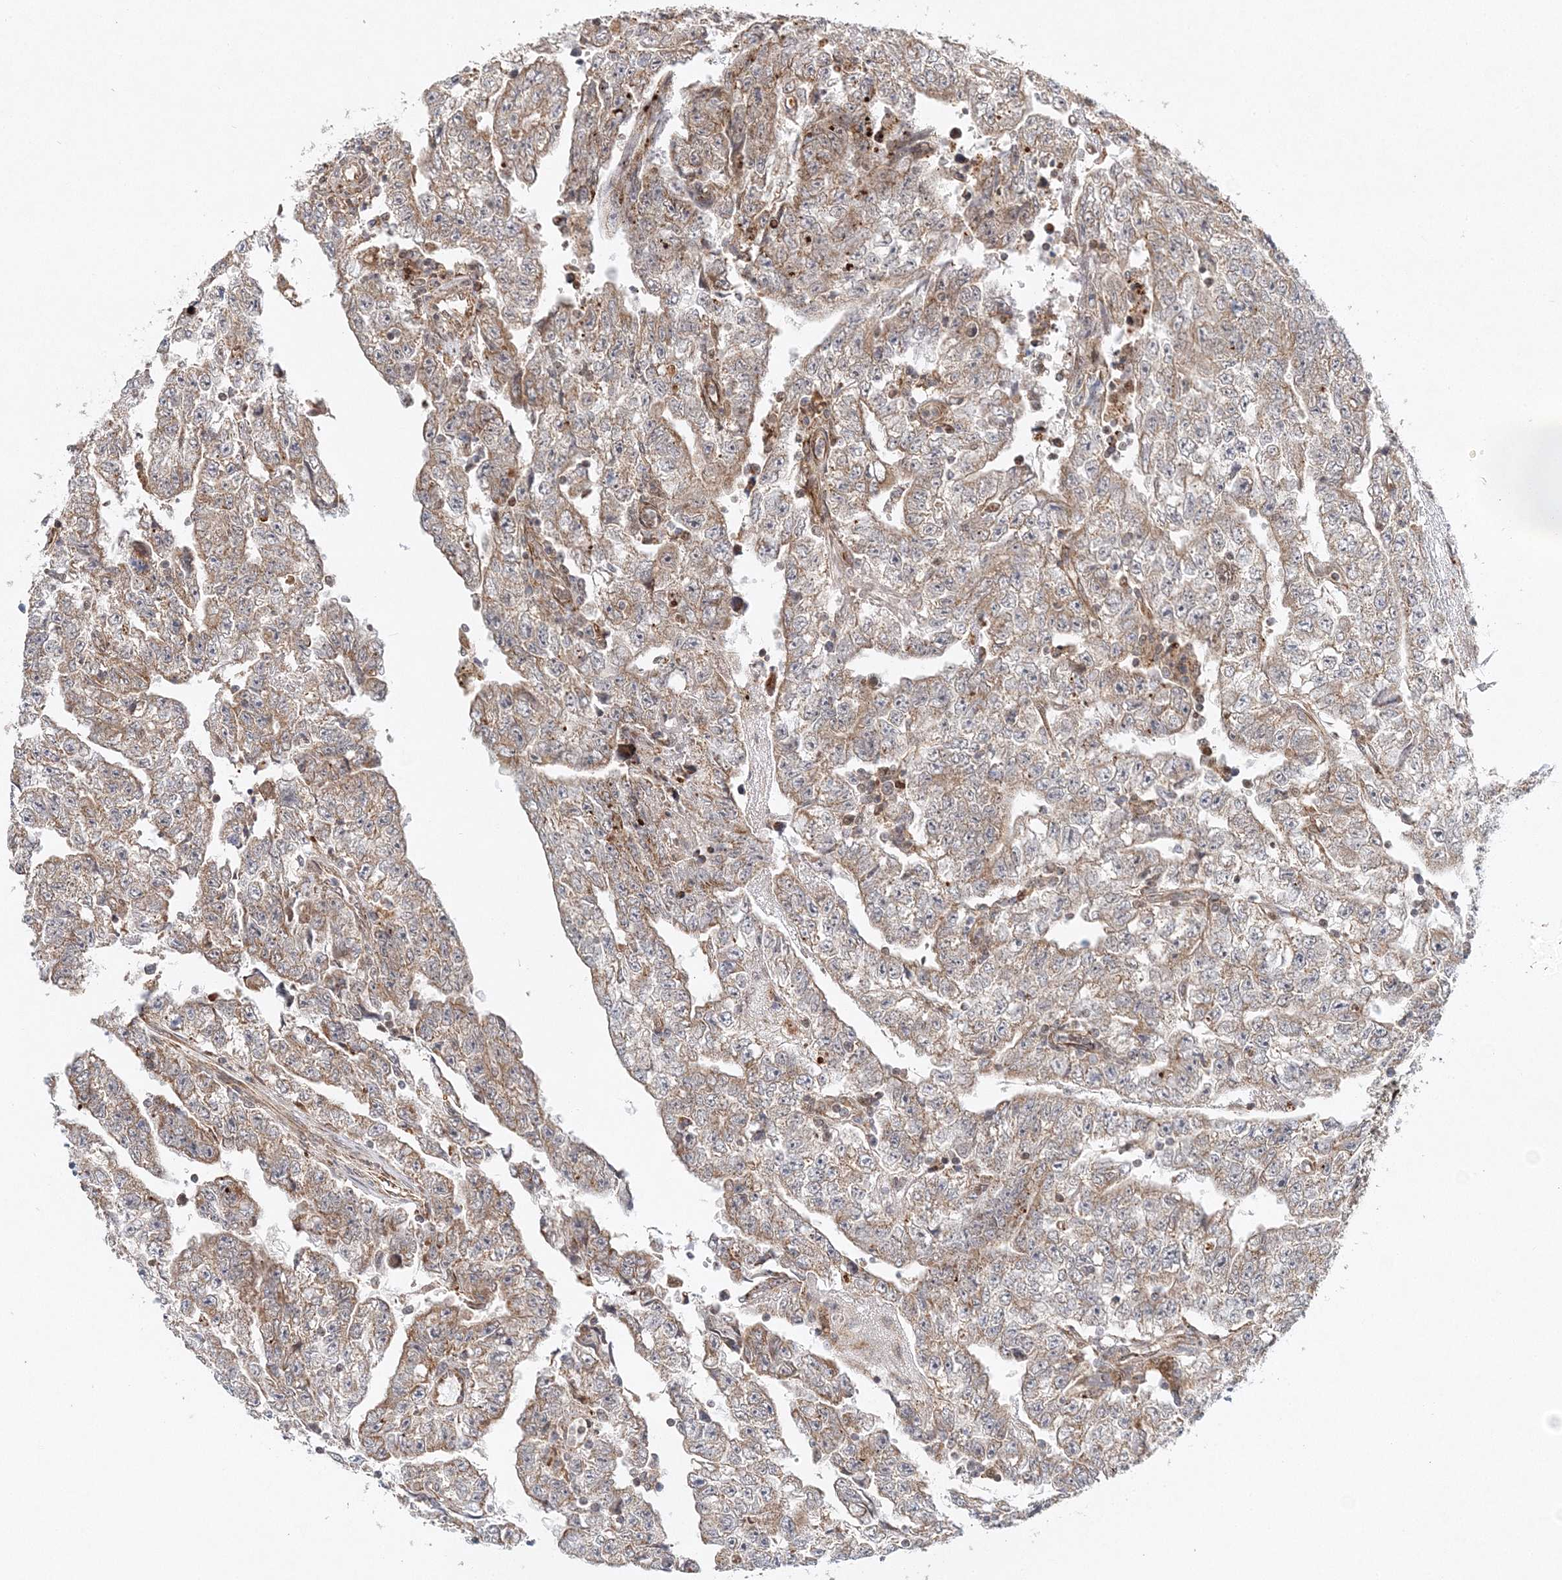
{"staining": {"intensity": "weak", "quantity": ">75%", "location": "cytoplasmic/membranous"}, "tissue": "testis cancer", "cell_type": "Tumor cells", "image_type": "cancer", "snomed": [{"axis": "morphology", "description": "Carcinoma, Embryonal, NOS"}, {"axis": "topography", "description": "Testis"}], "caption": "Brown immunohistochemical staining in human embryonal carcinoma (testis) demonstrates weak cytoplasmic/membranous positivity in approximately >75% of tumor cells.", "gene": "RAB11FIP2", "patient": {"sex": "male", "age": 25}}